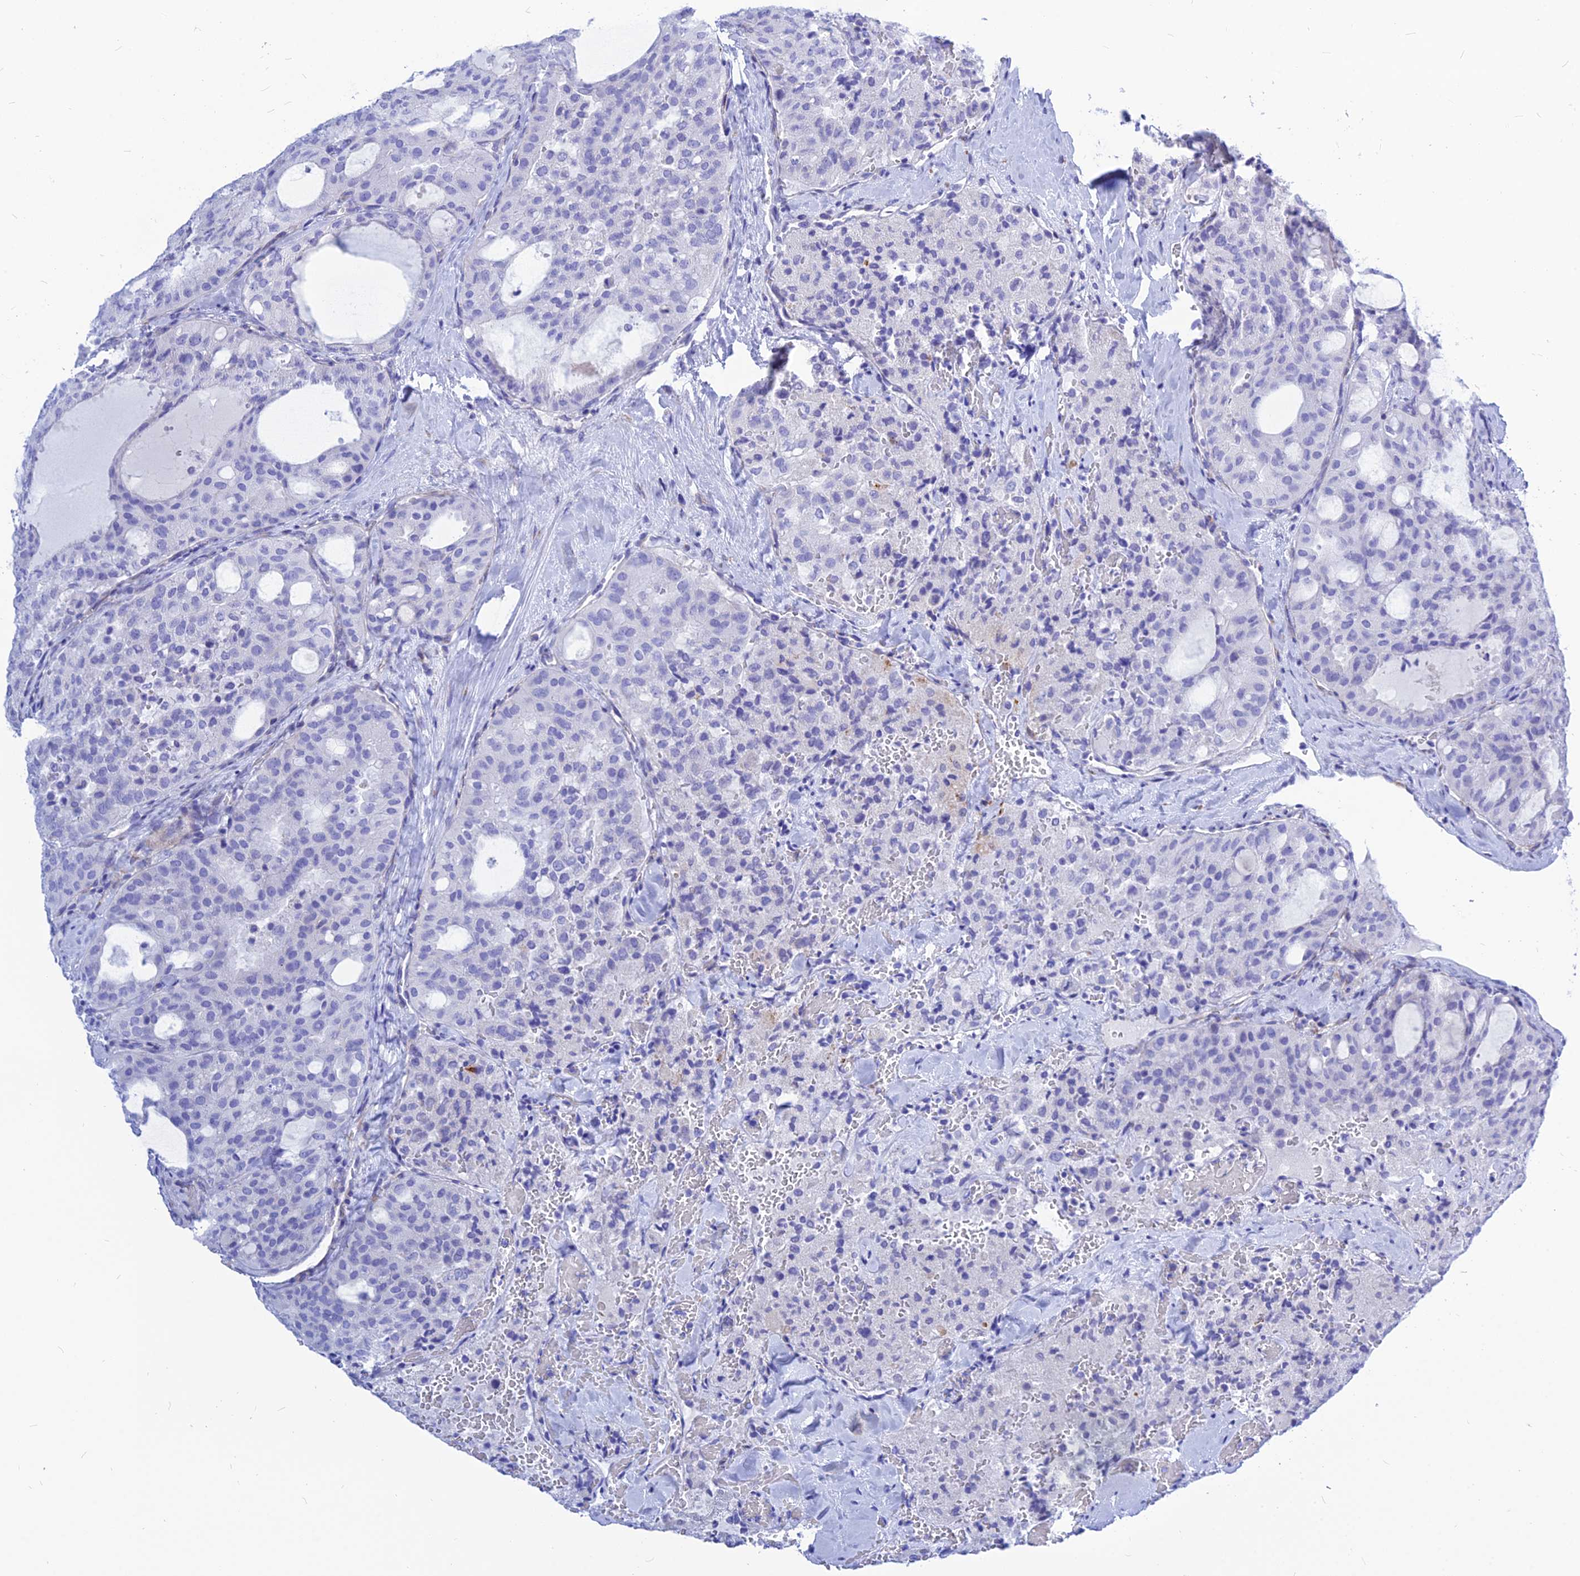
{"staining": {"intensity": "negative", "quantity": "none", "location": "none"}, "tissue": "thyroid cancer", "cell_type": "Tumor cells", "image_type": "cancer", "snomed": [{"axis": "morphology", "description": "Follicular adenoma carcinoma, NOS"}, {"axis": "topography", "description": "Thyroid gland"}], "caption": "Thyroid cancer (follicular adenoma carcinoma) was stained to show a protein in brown. There is no significant positivity in tumor cells.", "gene": "CNOT6", "patient": {"sex": "male", "age": 75}}